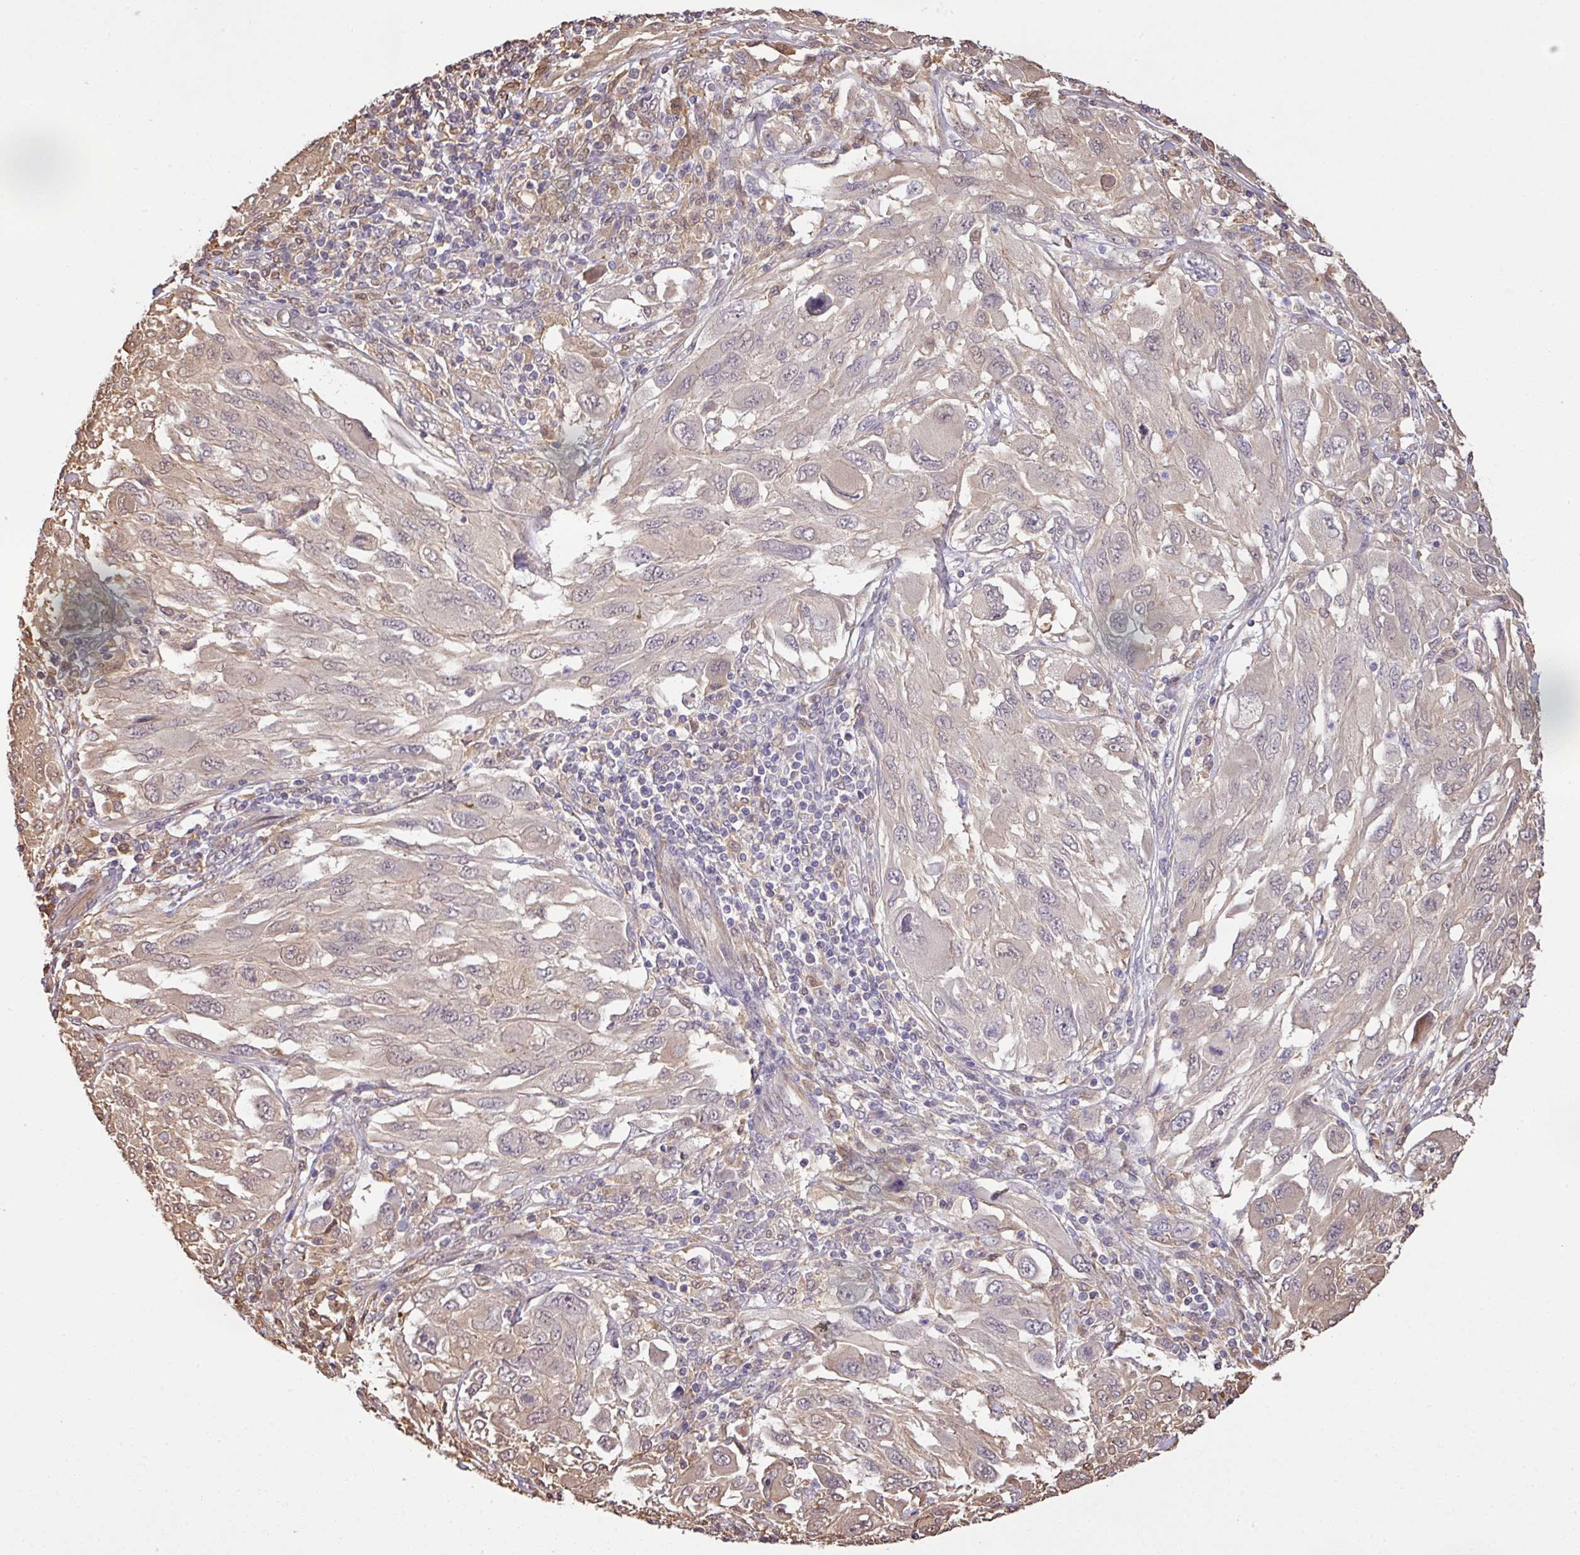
{"staining": {"intensity": "moderate", "quantity": "25%-75%", "location": "cytoplasmic/membranous,nuclear"}, "tissue": "melanoma", "cell_type": "Tumor cells", "image_type": "cancer", "snomed": [{"axis": "morphology", "description": "Malignant melanoma, NOS"}, {"axis": "topography", "description": "Skin"}], "caption": "A histopathology image showing moderate cytoplasmic/membranous and nuclear expression in approximately 25%-75% of tumor cells in malignant melanoma, as visualized by brown immunohistochemical staining.", "gene": "ARPIN", "patient": {"sex": "female", "age": 91}}